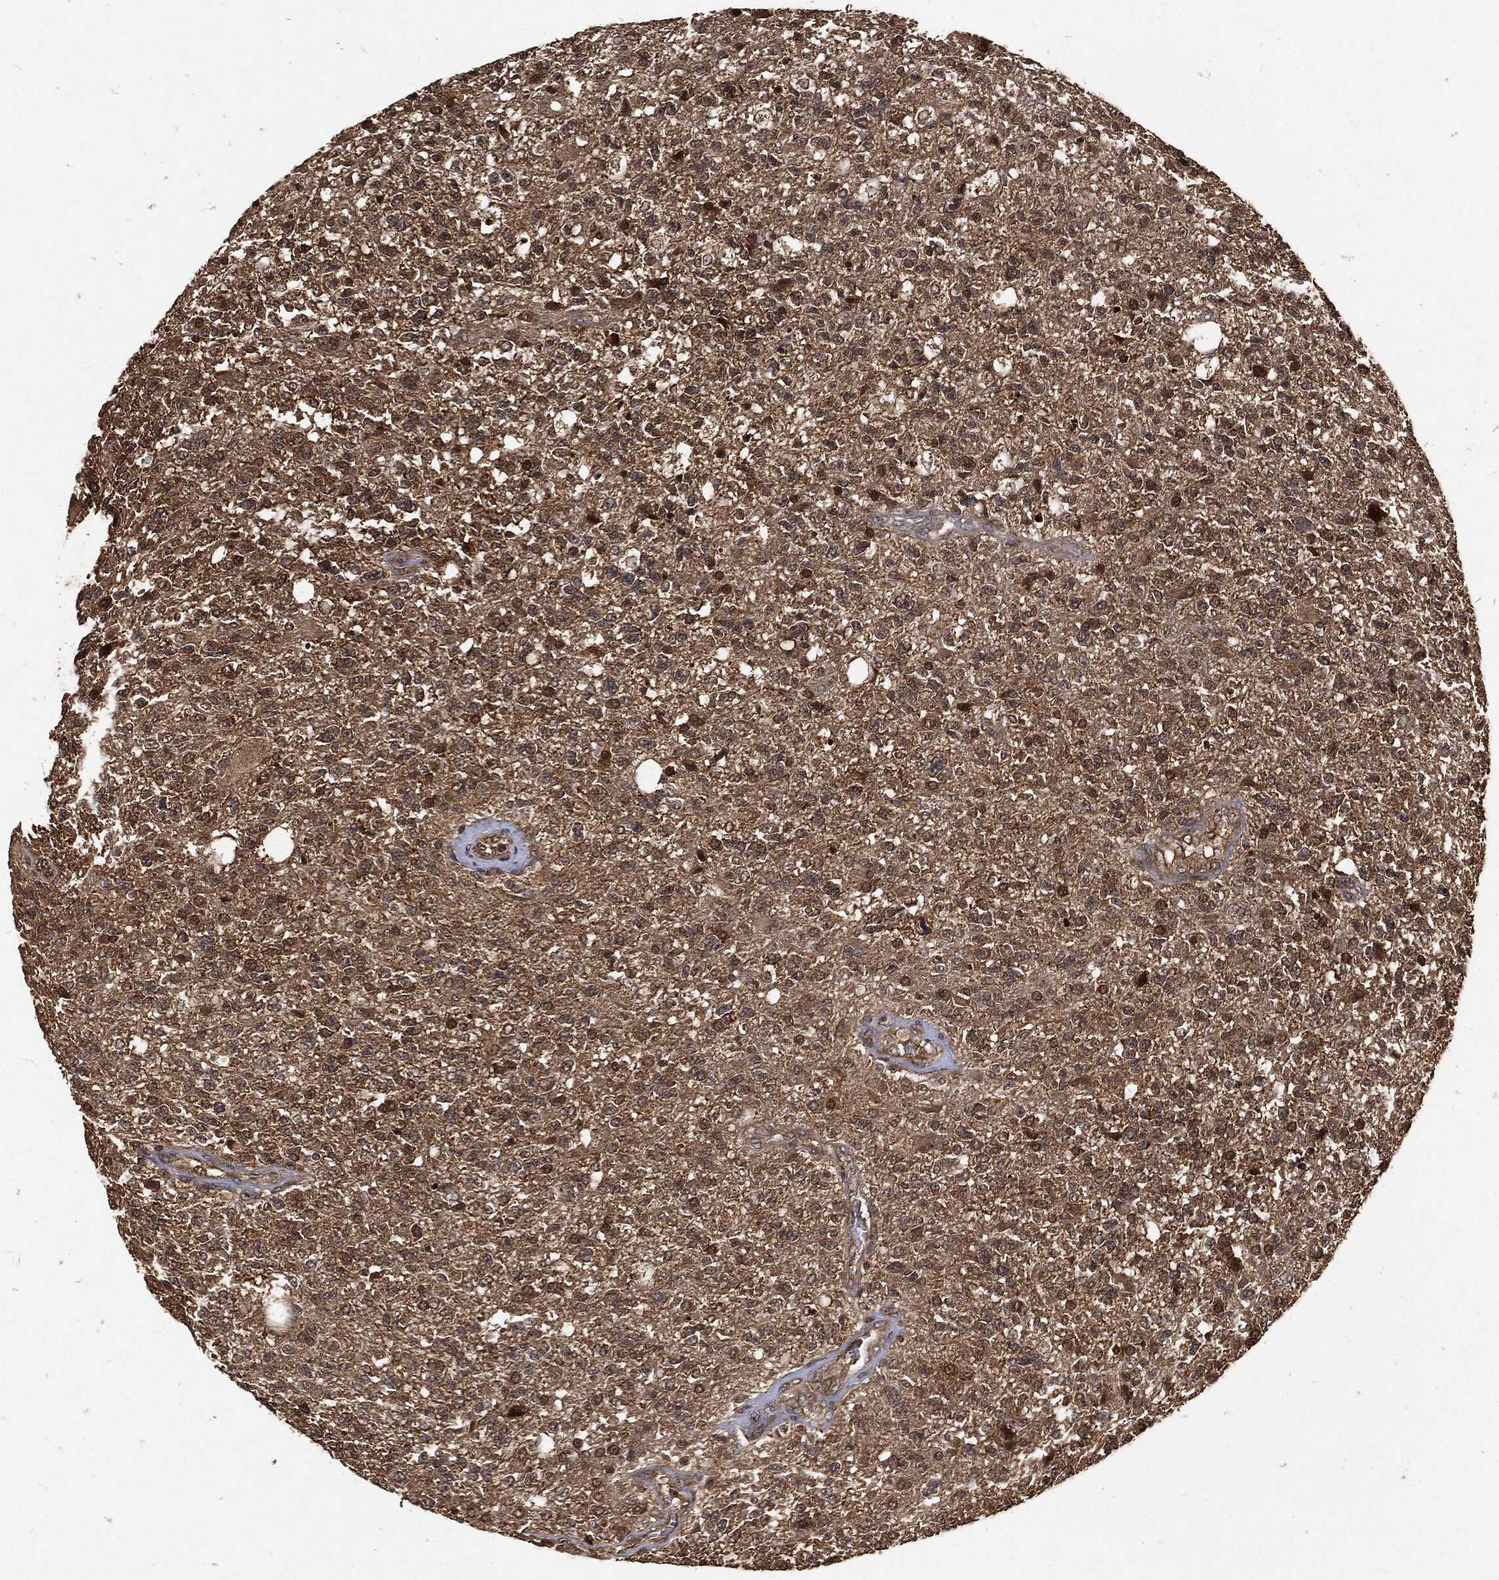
{"staining": {"intensity": "moderate", "quantity": ">75%", "location": "cytoplasmic/membranous"}, "tissue": "glioma", "cell_type": "Tumor cells", "image_type": "cancer", "snomed": [{"axis": "morphology", "description": "Glioma, malignant, High grade"}, {"axis": "topography", "description": "Brain"}], "caption": "A brown stain shows moderate cytoplasmic/membranous positivity of a protein in human malignant glioma (high-grade) tumor cells. (brown staining indicates protein expression, while blue staining denotes nuclei).", "gene": "ZNF226", "patient": {"sex": "male", "age": 56}}